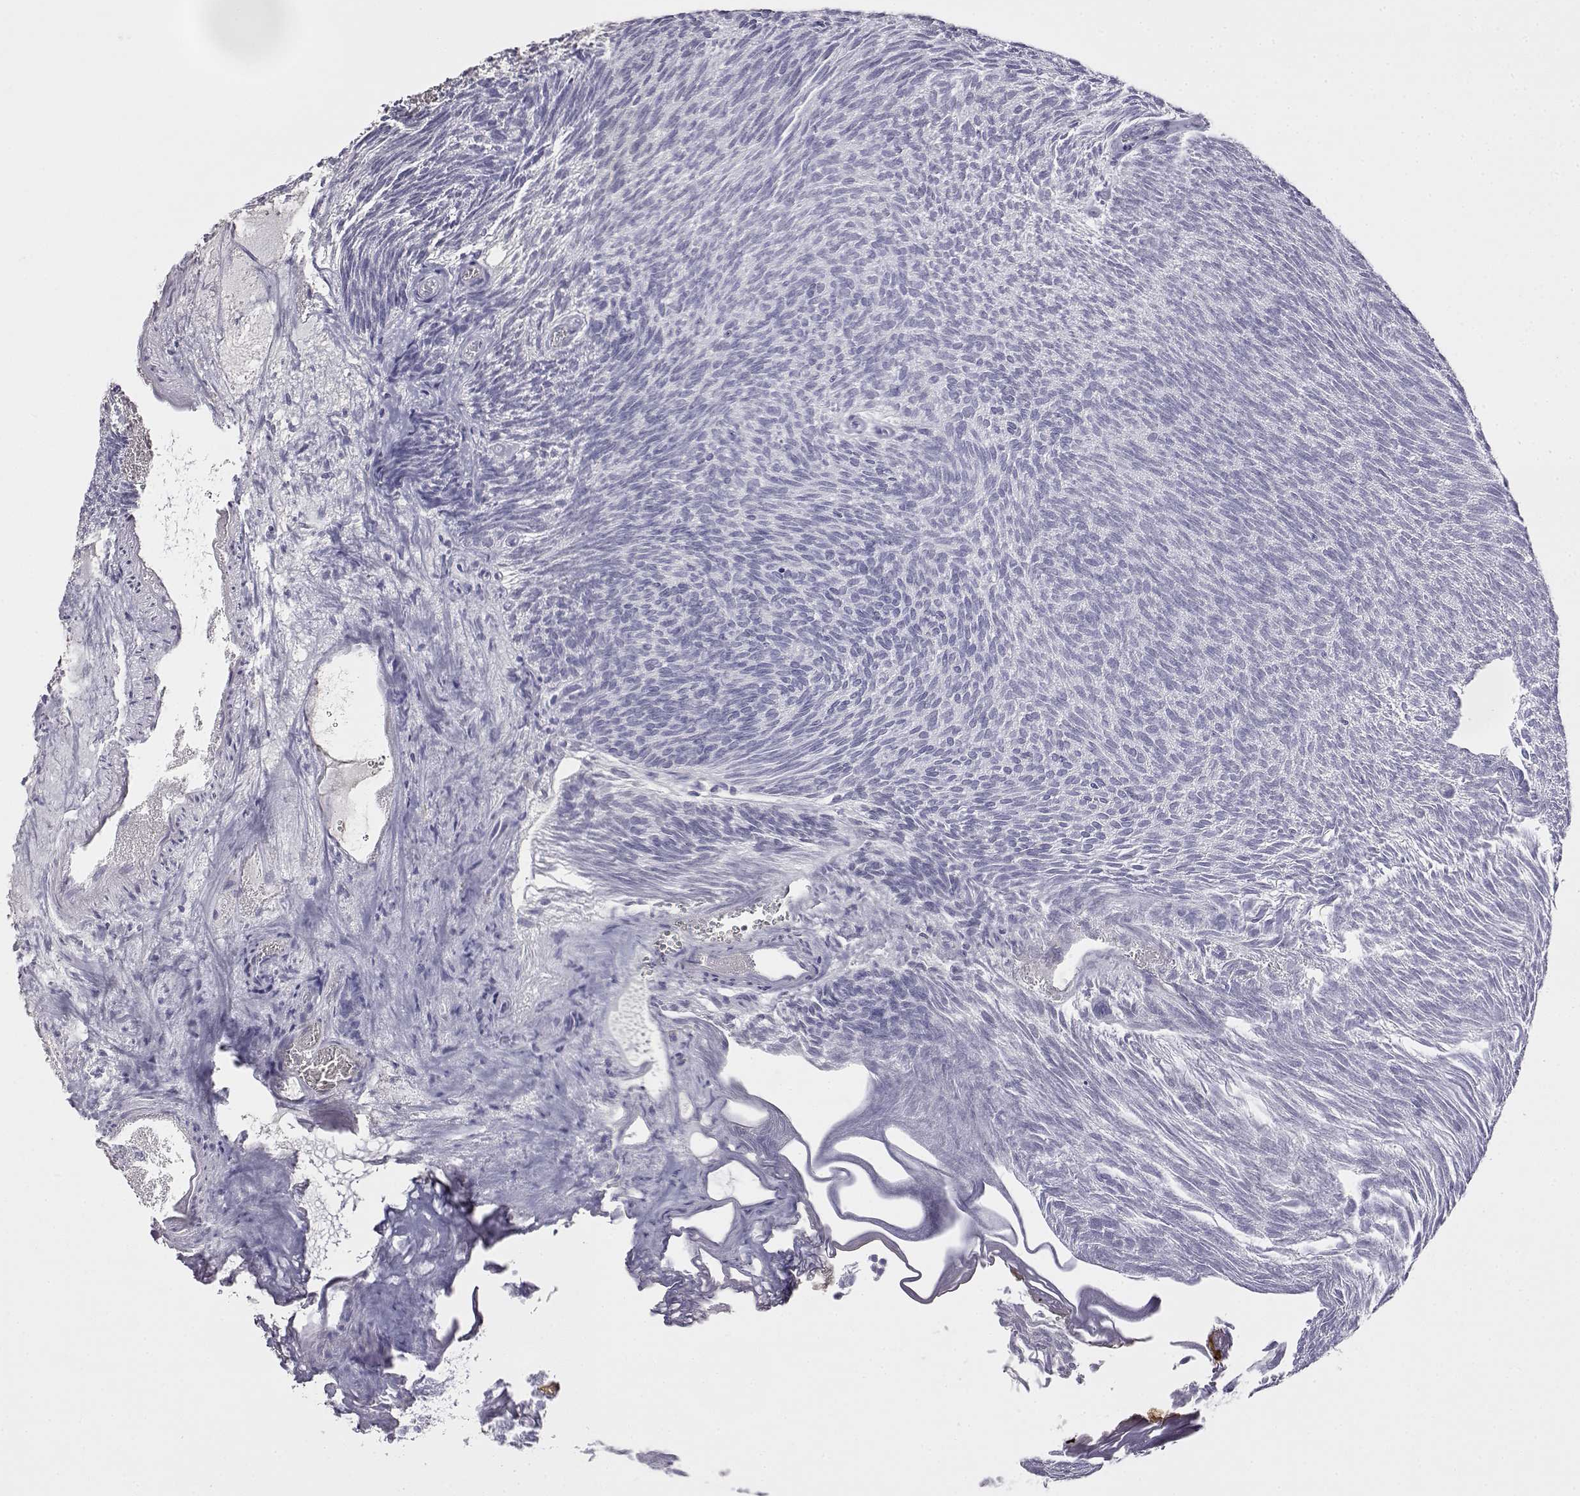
{"staining": {"intensity": "negative", "quantity": "none", "location": "none"}, "tissue": "urothelial cancer", "cell_type": "Tumor cells", "image_type": "cancer", "snomed": [{"axis": "morphology", "description": "Urothelial carcinoma, Low grade"}, {"axis": "topography", "description": "Urinary bladder"}], "caption": "Tumor cells show no significant protein positivity in urothelial cancer.", "gene": "VGF", "patient": {"sex": "male", "age": 77}}